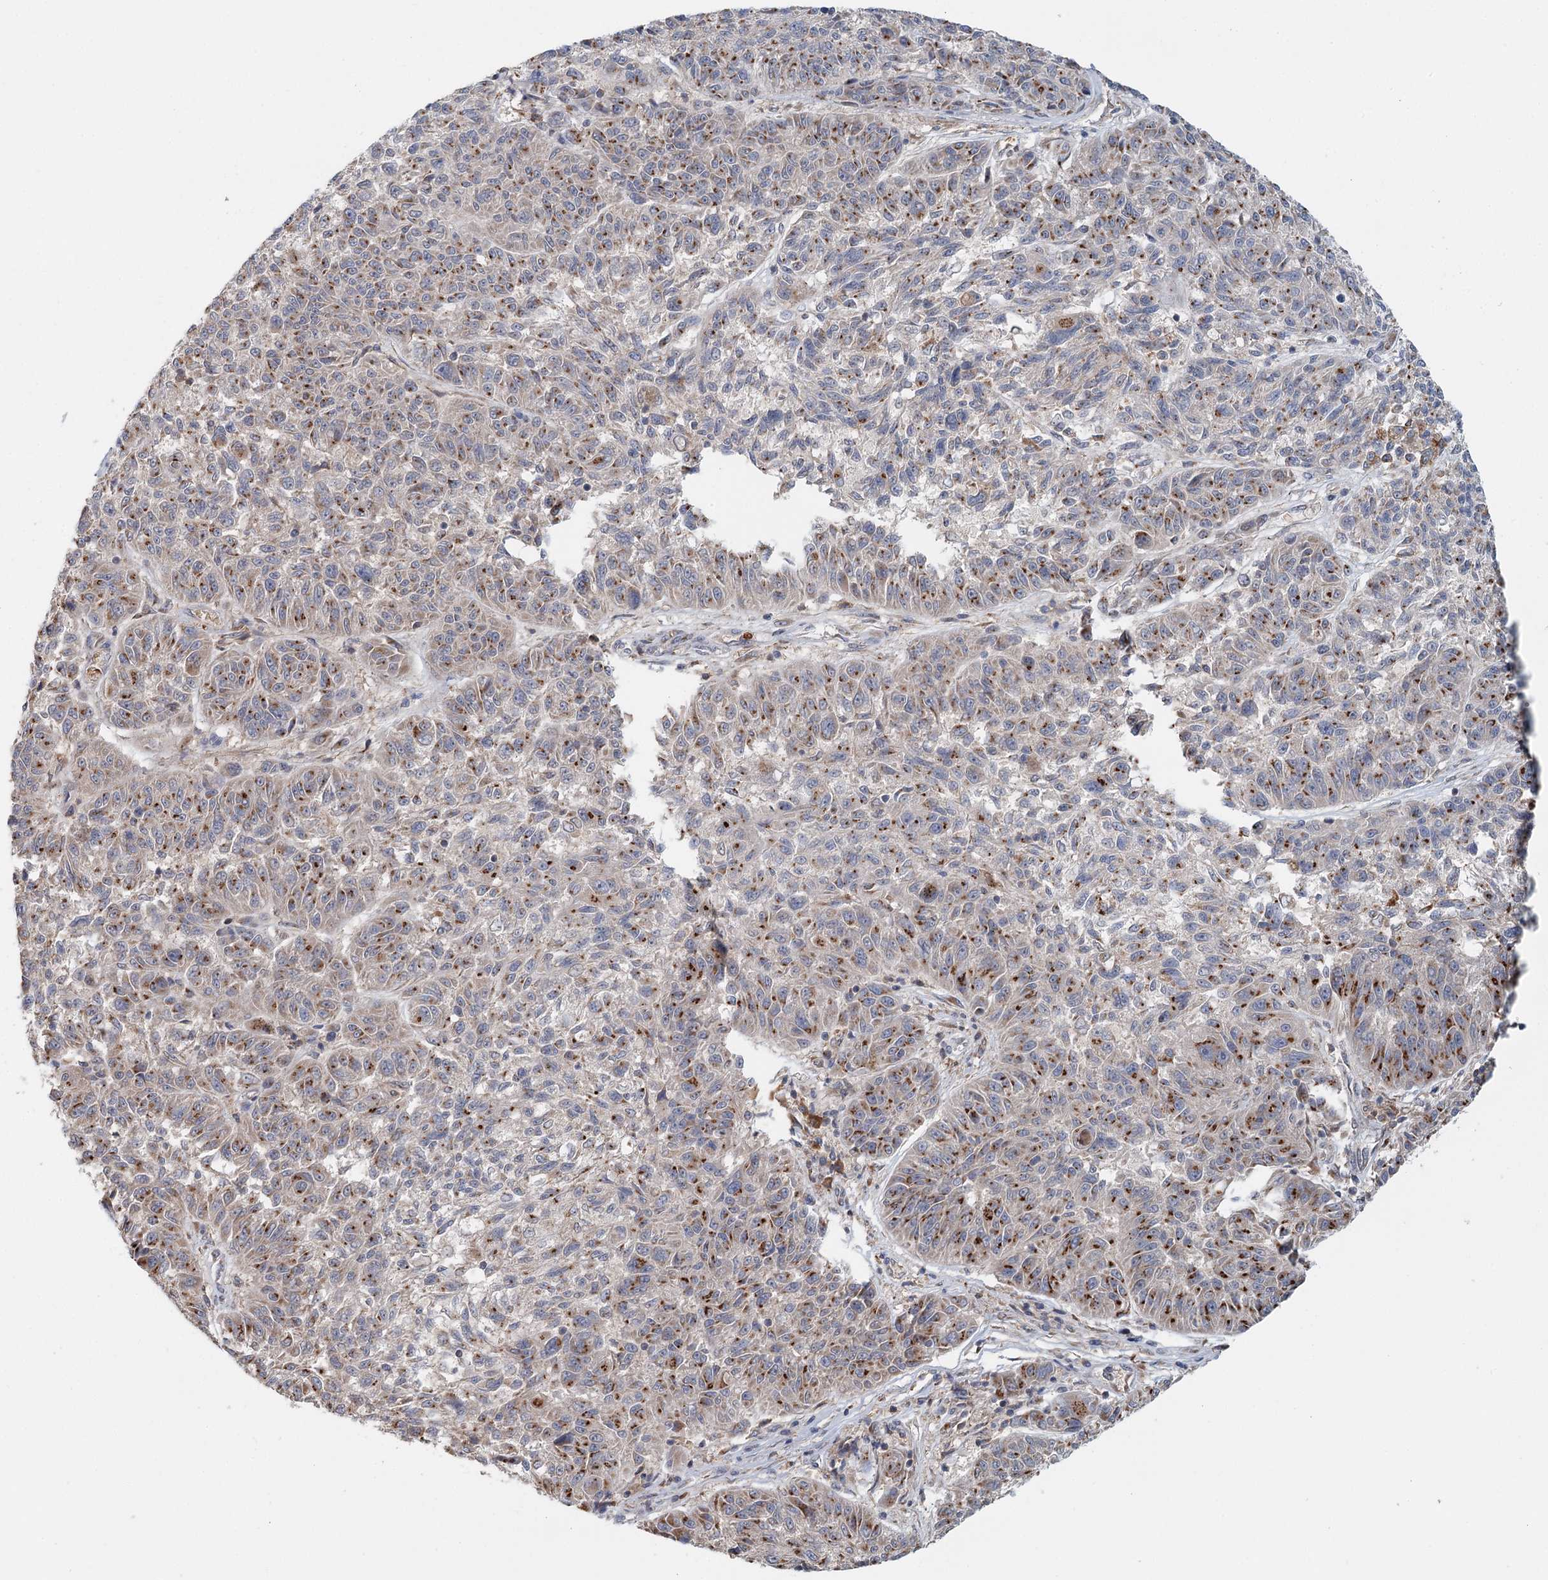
{"staining": {"intensity": "moderate", "quantity": ">75%", "location": "cytoplasmic/membranous"}, "tissue": "melanoma", "cell_type": "Tumor cells", "image_type": "cancer", "snomed": [{"axis": "morphology", "description": "Malignant melanoma, NOS"}, {"axis": "topography", "description": "Skin"}], "caption": "An image of human malignant melanoma stained for a protein reveals moderate cytoplasmic/membranous brown staining in tumor cells.", "gene": "ADK", "patient": {"sex": "male", "age": 53}}